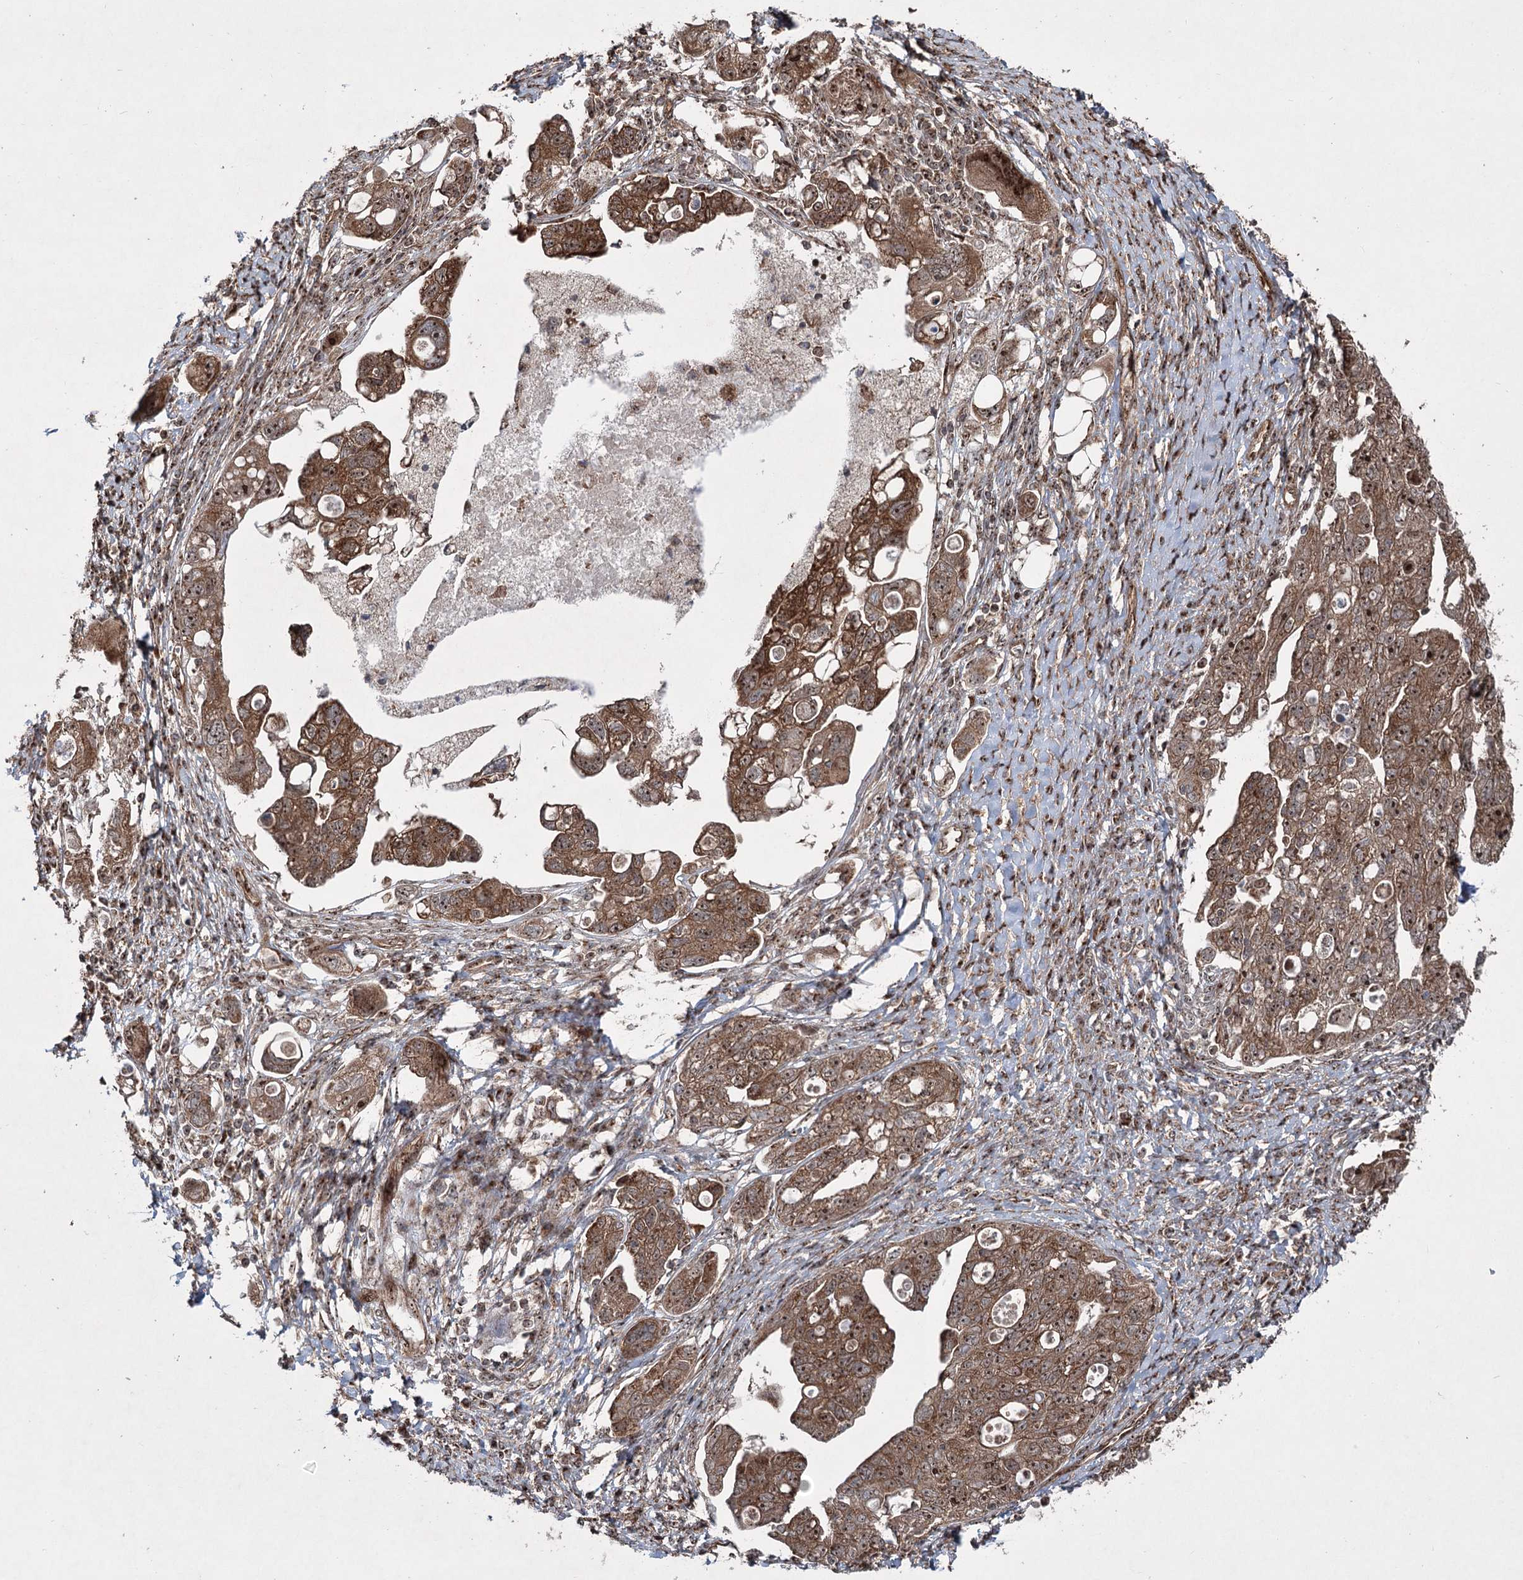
{"staining": {"intensity": "moderate", "quantity": ">75%", "location": "cytoplasmic/membranous,nuclear"}, "tissue": "ovarian cancer", "cell_type": "Tumor cells", "image_type": "cancer", "snomed": [{"axis": "morphology", "description": "Carcinoma, NOS"}, {"axis": "morphology", "description": "Cystadenocarcinoma, serous, NOS"}, {"axis": "topography", "description": "Ovary"}], "caption": "Tumor cells display medium levels of moderate cytoplasmic/membranous and nuclear expression in about >75% of cells in human ovarian cancer. Immunohistochemistry (ihc) stains the protein in brown and the nuclei are stained blue.", "gene": "SERINC5", "patient": {"sex": "female", "age": 69}}